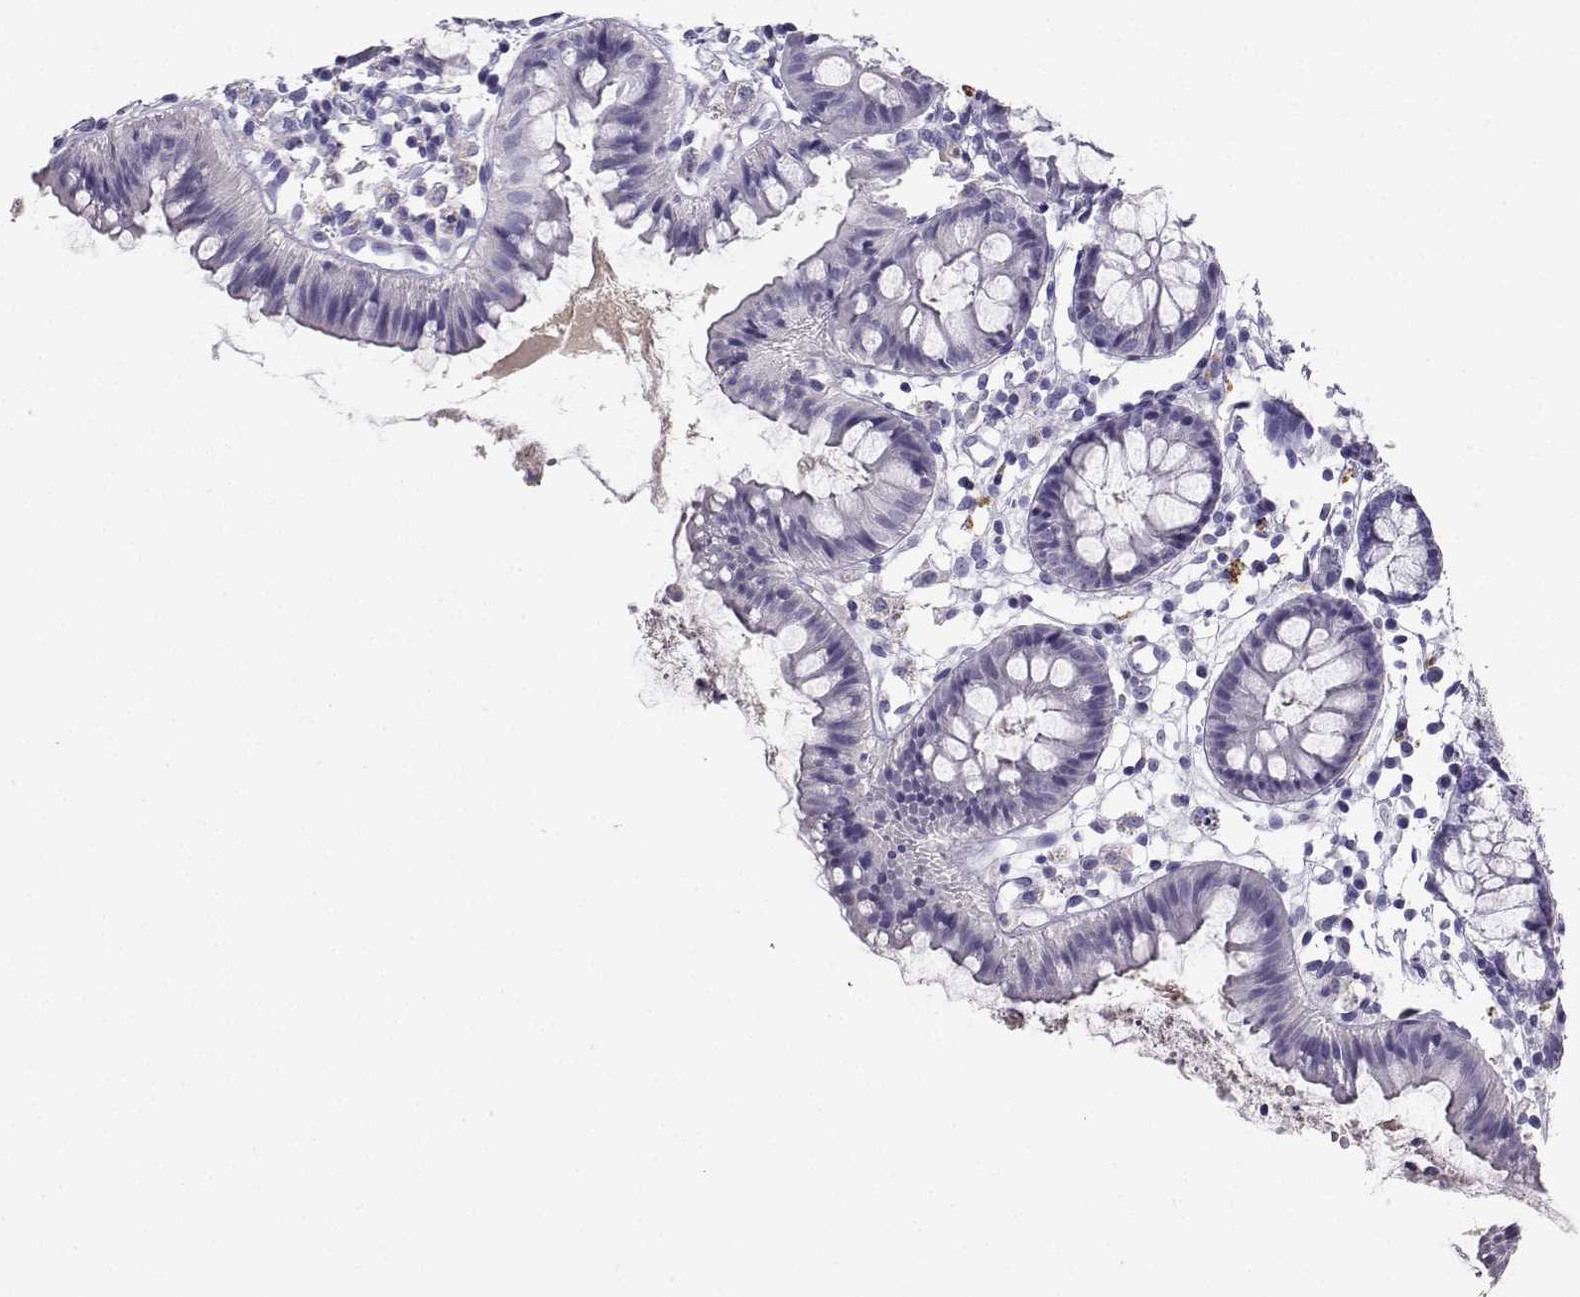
{"staining": {"intensity": "negative", "quantity": "none", "location": "none"}, "tissue": "colon", "cell_type": "Endothelial cells", "image_type": "normal", "snomed": [{"axis": "morphology", "description": "Normal tissue, NOS"}, {"axis": "topography", "description": "Colon"}], "caption": "This is an immunohistochemistry (IHC) image of normal colon. There is no staining in endothelial cells.", "gene": "GRIK4", "patient": {"sex": "female", "age": 84}}